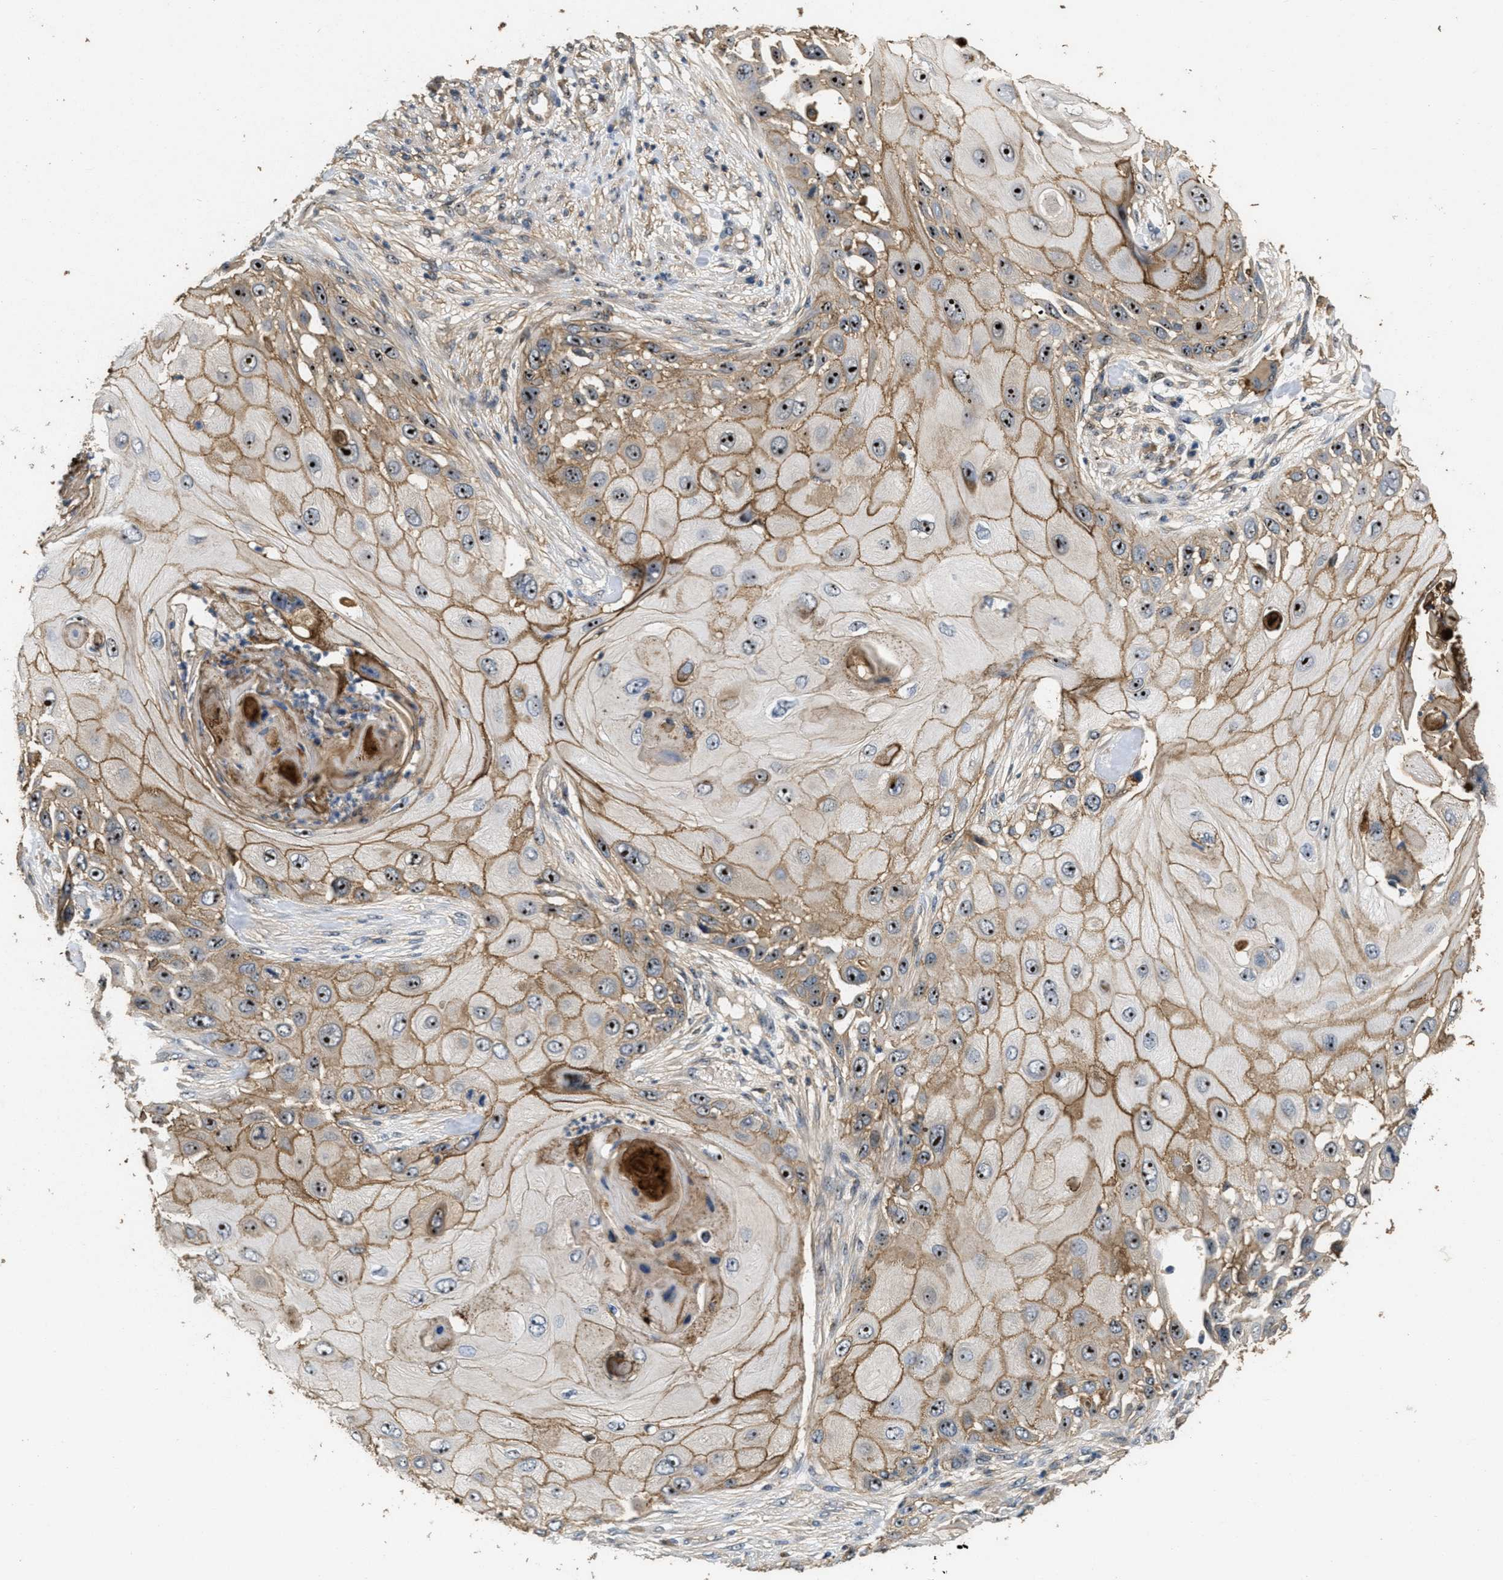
{"staining": {"intensity": "moderate", "quantity": ">75%", "location": "cytoplasmic/membranous,nuclear"}, "tissue": "skin cancer", "cell_type": "Tumor cells", "image_type": "cancer", "snomed": [{"axis": "morphology", "description": "Squamous cell carcinoma, NOS"}, {"axis": "topography", "description": "Skin"}], "caption": "Protein expression by immunohistochemistry displays moderate cytoplasmic/membranous and nuclear staining in approximately >75% of tumor cells in skin squamous cell carcinoma. (Brightfield microscopy of DAB IHC at high magnification).", "gene": "OSMR", "patient": {"sex": "female", "age": 44}}